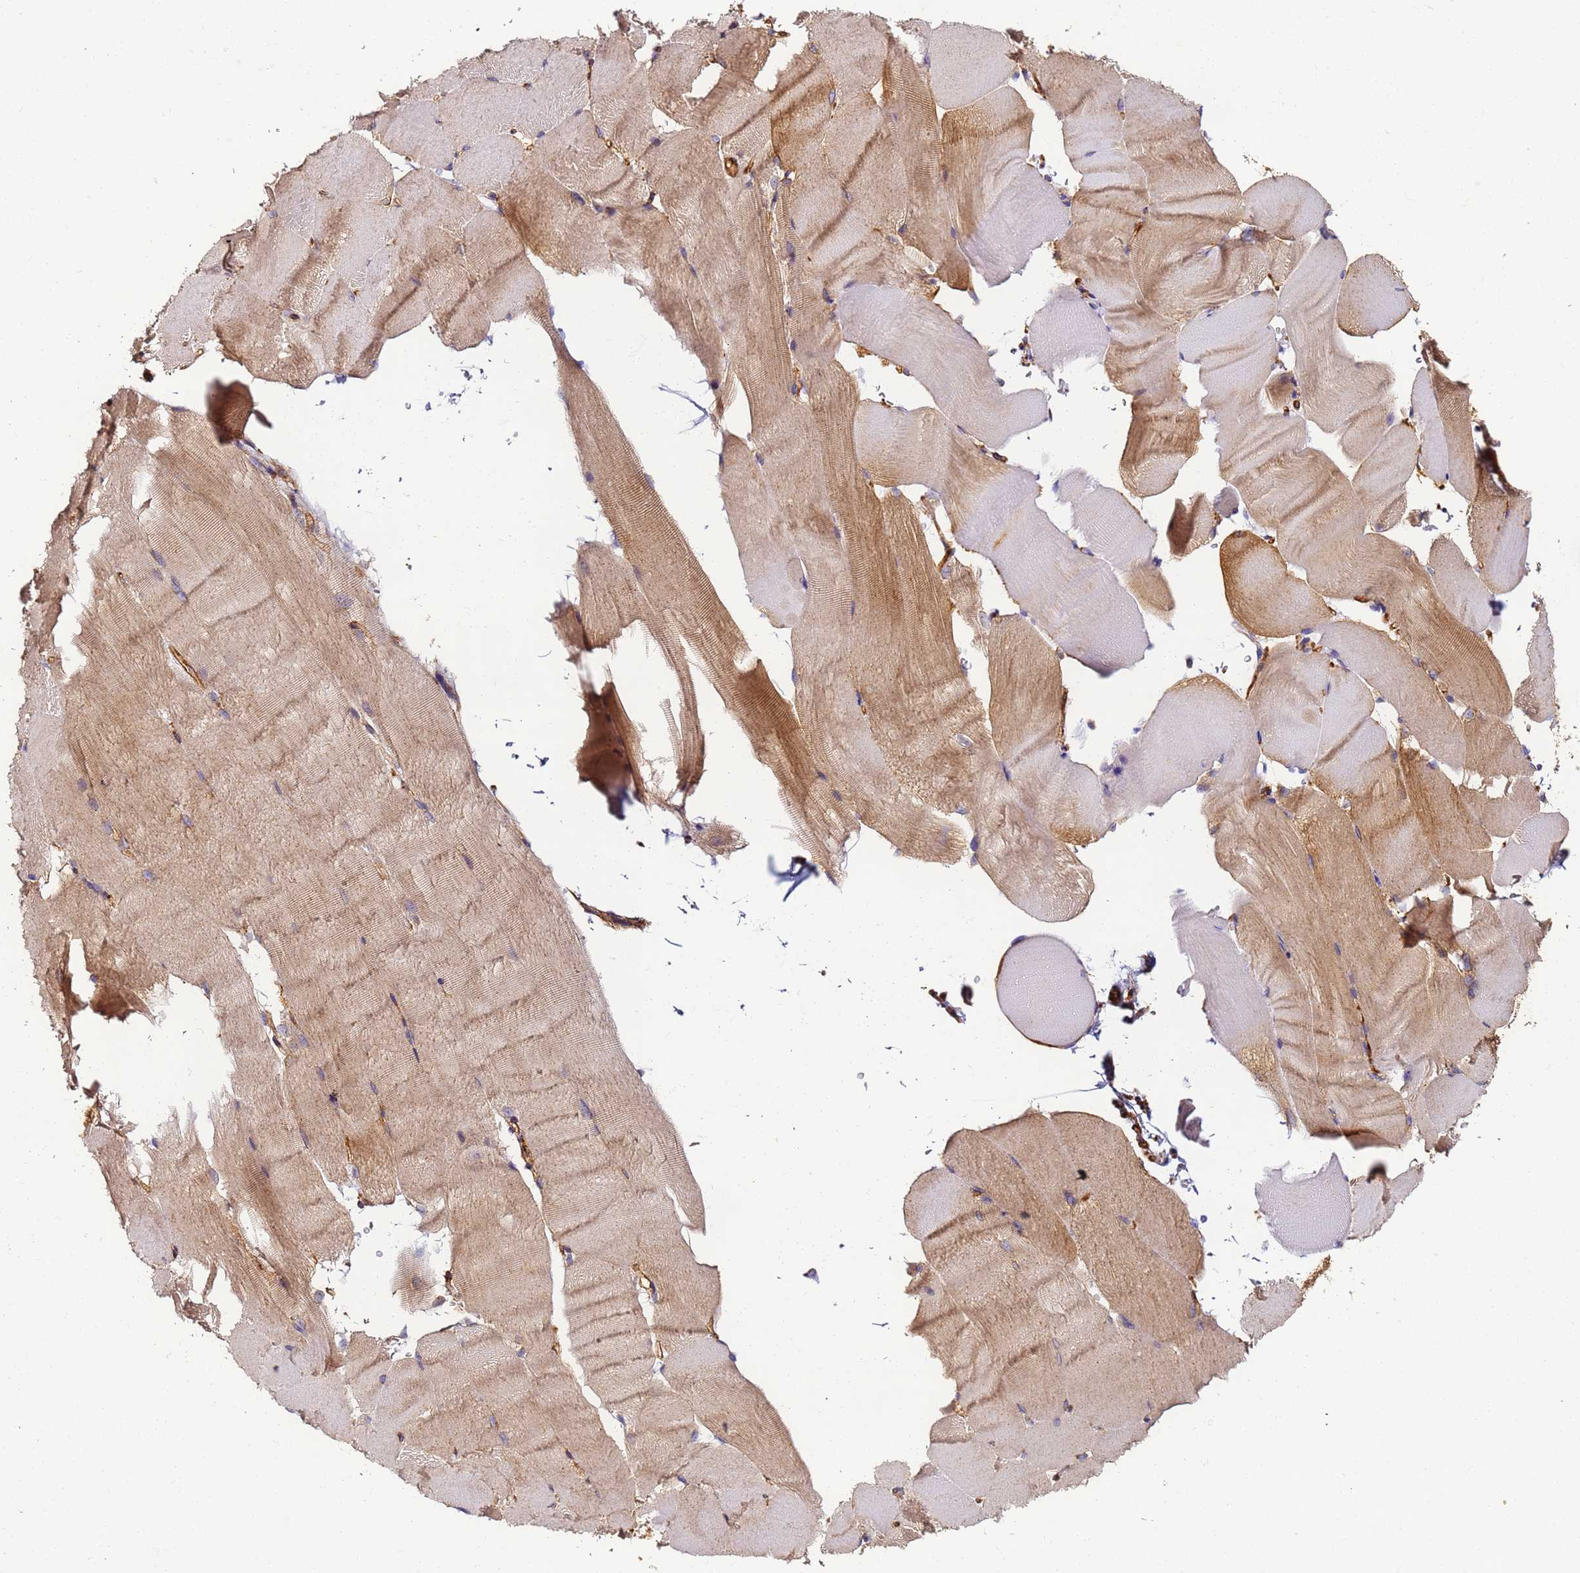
{"staining": {"intensity": "moderate", "quantity": "25%-75%", "location": "cytoplasmic/membranous"}, "tissue": "skeletal muscle", "cell_type": "Myocytes", "image_type": "normal", "snomed": [{"axis": "morphology", "description": "Normal tissue, NOS"}, {"axis": "topography", "description": "Skeletal muscle"}, {"axis": "topography", "description": "Parathyroid gland"}], "caption": "This micrograph shows immunohistochemistry staining of normal skeletal muscle, with medium moderate cytoplasmic/membranous positivity in approximately 25%-75% of myocytes.", "gene": "DYNC1I2", "patient": {"sex": "female", "age": 37}}